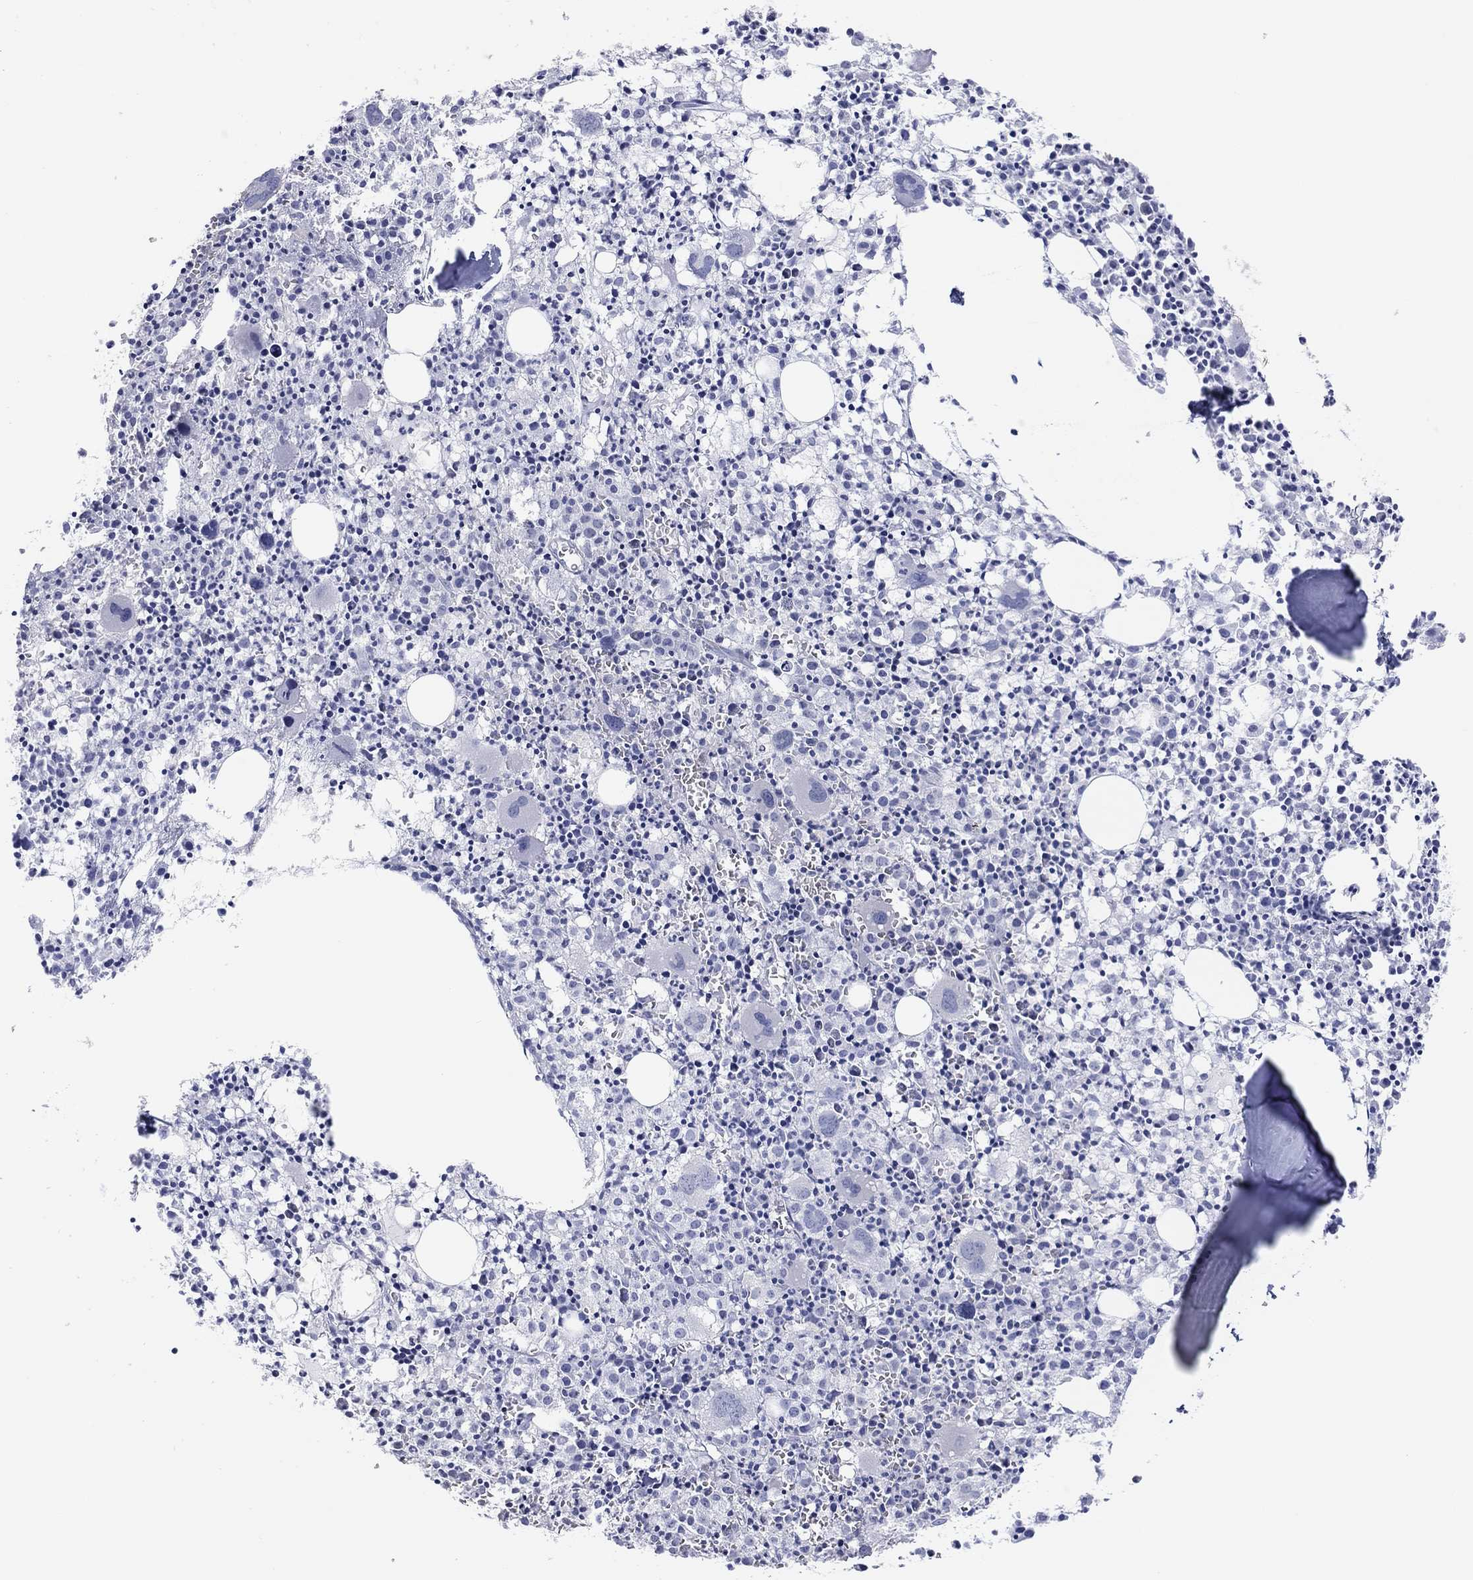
{"staining": {"intensity": "negative", "quantity": "none", "location": "none"}, "tissue": "bone marrow", "cell_type": "Hematopoietic cells", "image_type": "normal", "snomed": [{"axis": "morphology", "description": "Normal tissue, NOS"}, {"axis": "morphology", "description": "Inflammation, NOS"}, {"axis": "topography", "description": "Bone marrow"}], "caption": "IHC of benign bone marrow reveals no expression in hematopoietic cells.", "gene": "CPNE6", "patient": {"sex": "male", "age": 3}}